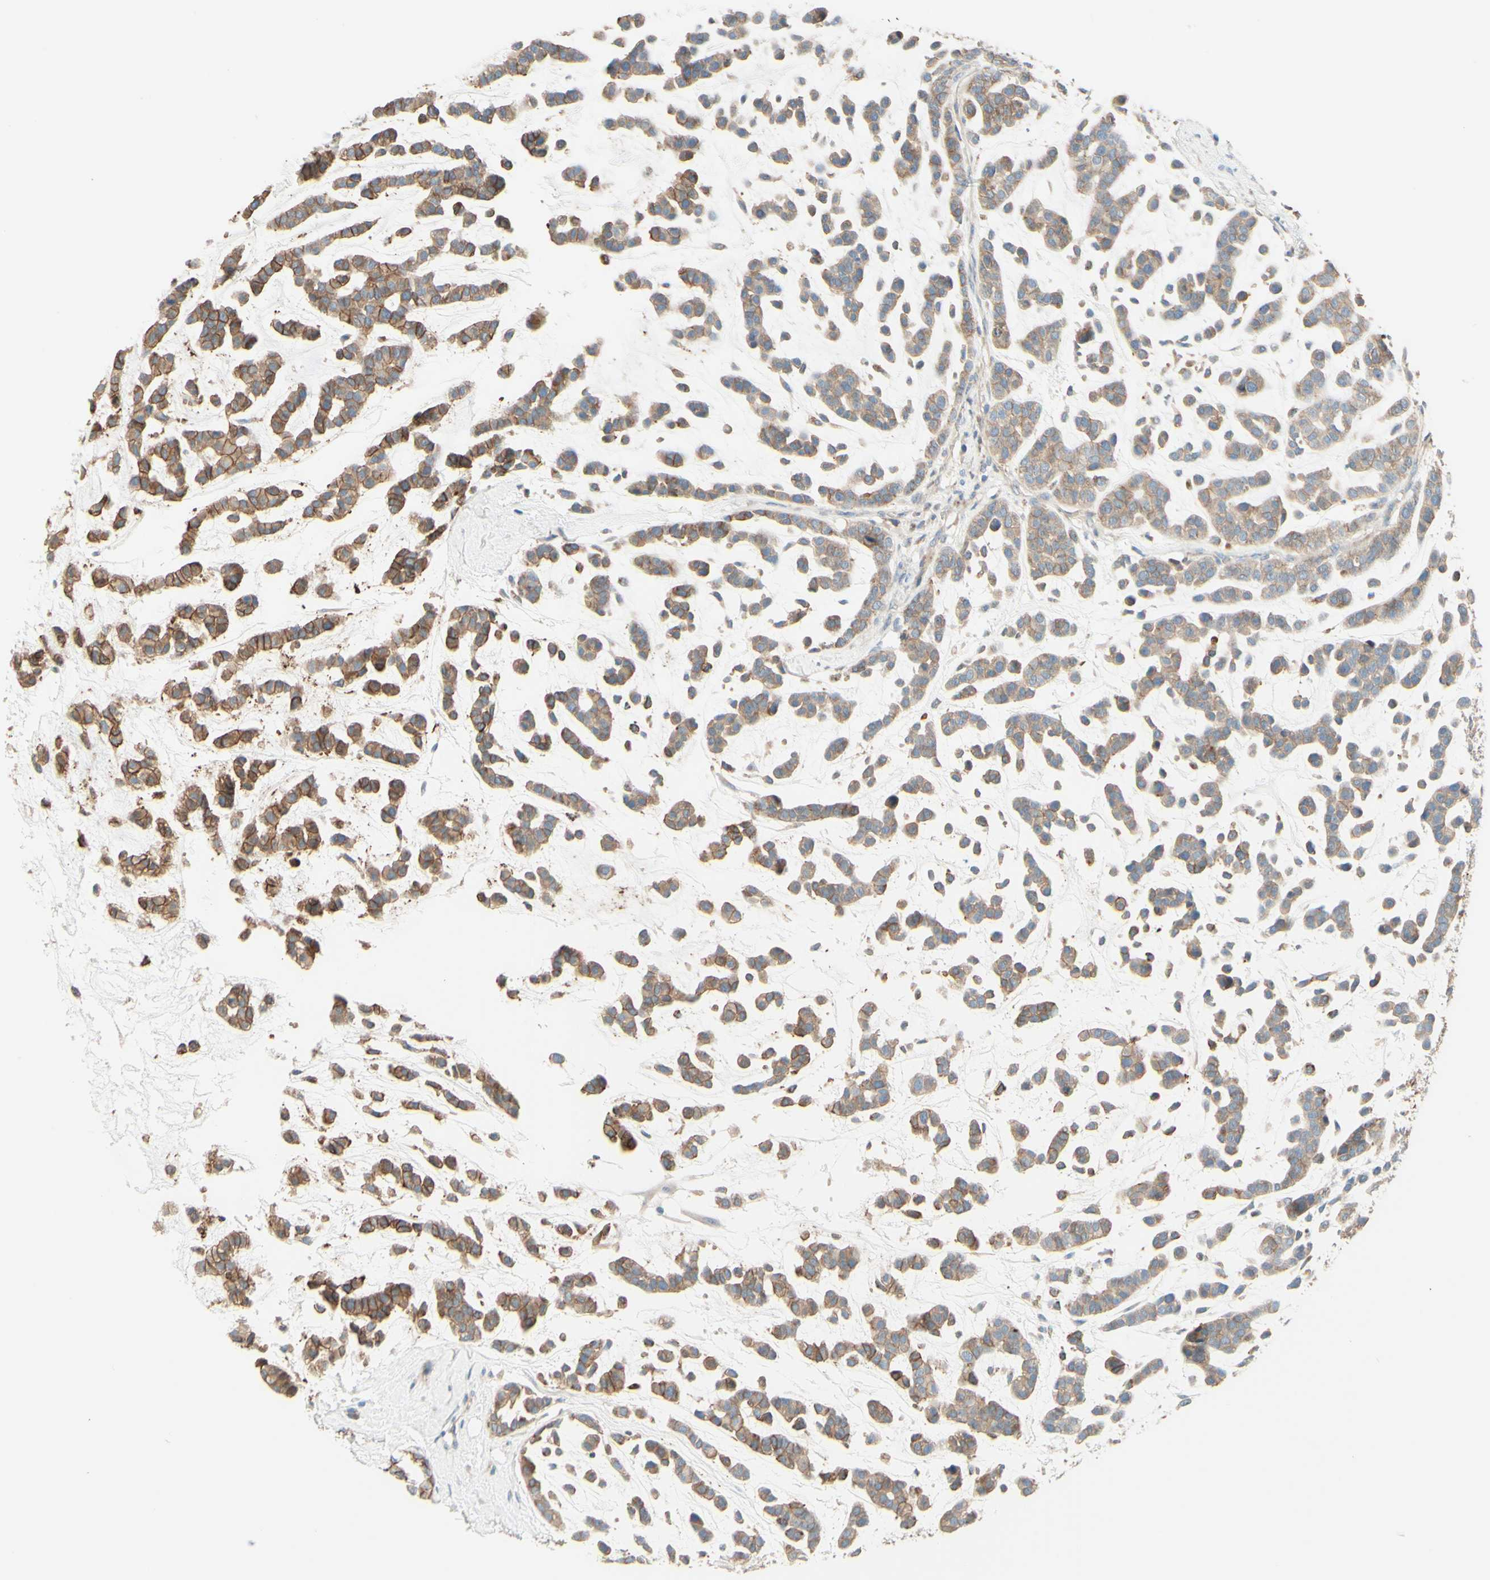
{"staining": {"intensity": "moderate", "quantity": ">75%", "location": "cytoplasmic/membranous"}, "tissue": "head and neck cancer", "cell_type": "Tumor cells", "image_type": "cancer", "snomed": [{"axis": "morphology", "description": "Adenocarcinoma, NOS"}, {"axis": "morphology", "description": "Adenoma, NOS"}, {"axis": "topography", "description": "Head-Neck"}], "caption": "Immunohistochemical staining of human head and neck cancer (adenoma) shows medium levels of moderate cytoplasmic/membranous protein staining in approximately >75% of tumor cells. The protein of interest is stained brown, and the nuclei are stained in blue (DAB IHC with brightfield microscopy, high magnification).", "gene": "RNF149", "patient": {"sex": "female", "age": 55}}